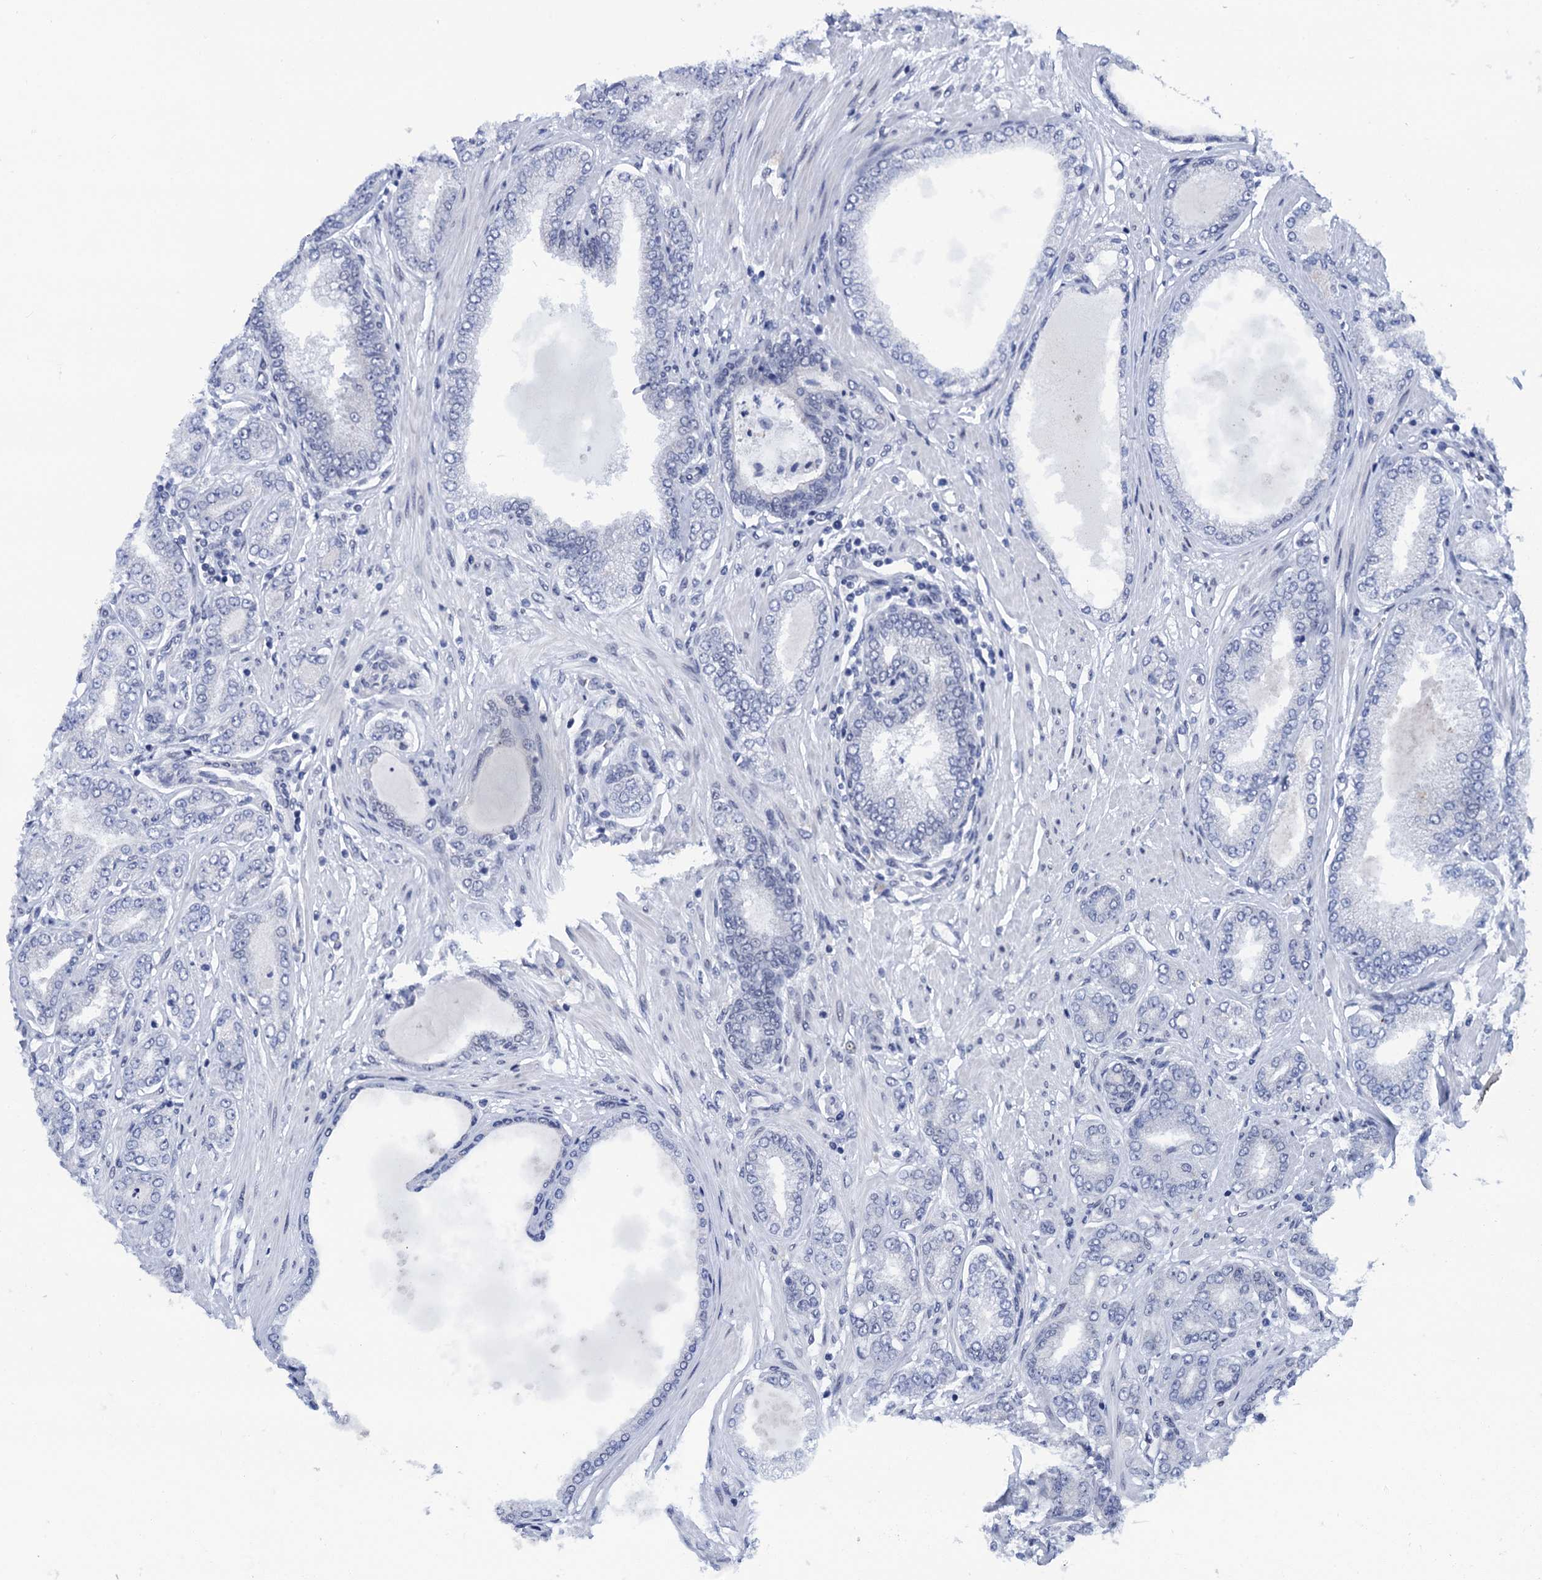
{"staining": {"intensity": "negative", "quantity": "none", "location": "none"}, "tissue": "prostate cancer", "cell_type": "Tumor cells", "image_type": "cancer", "snomed": [{"axis": "morphology", "description": "Adenocarcinoma, Low grade"}, {"axis": "topography", "description": "Prostate"}], "caption": "Immunohistochemistry (IHC) of prostate cancer (low-grade adenocarcinoma) reveals no staining in tumor cells.", "gene": "C16orf87", "patient": {"sex": "male", "age": 63}}